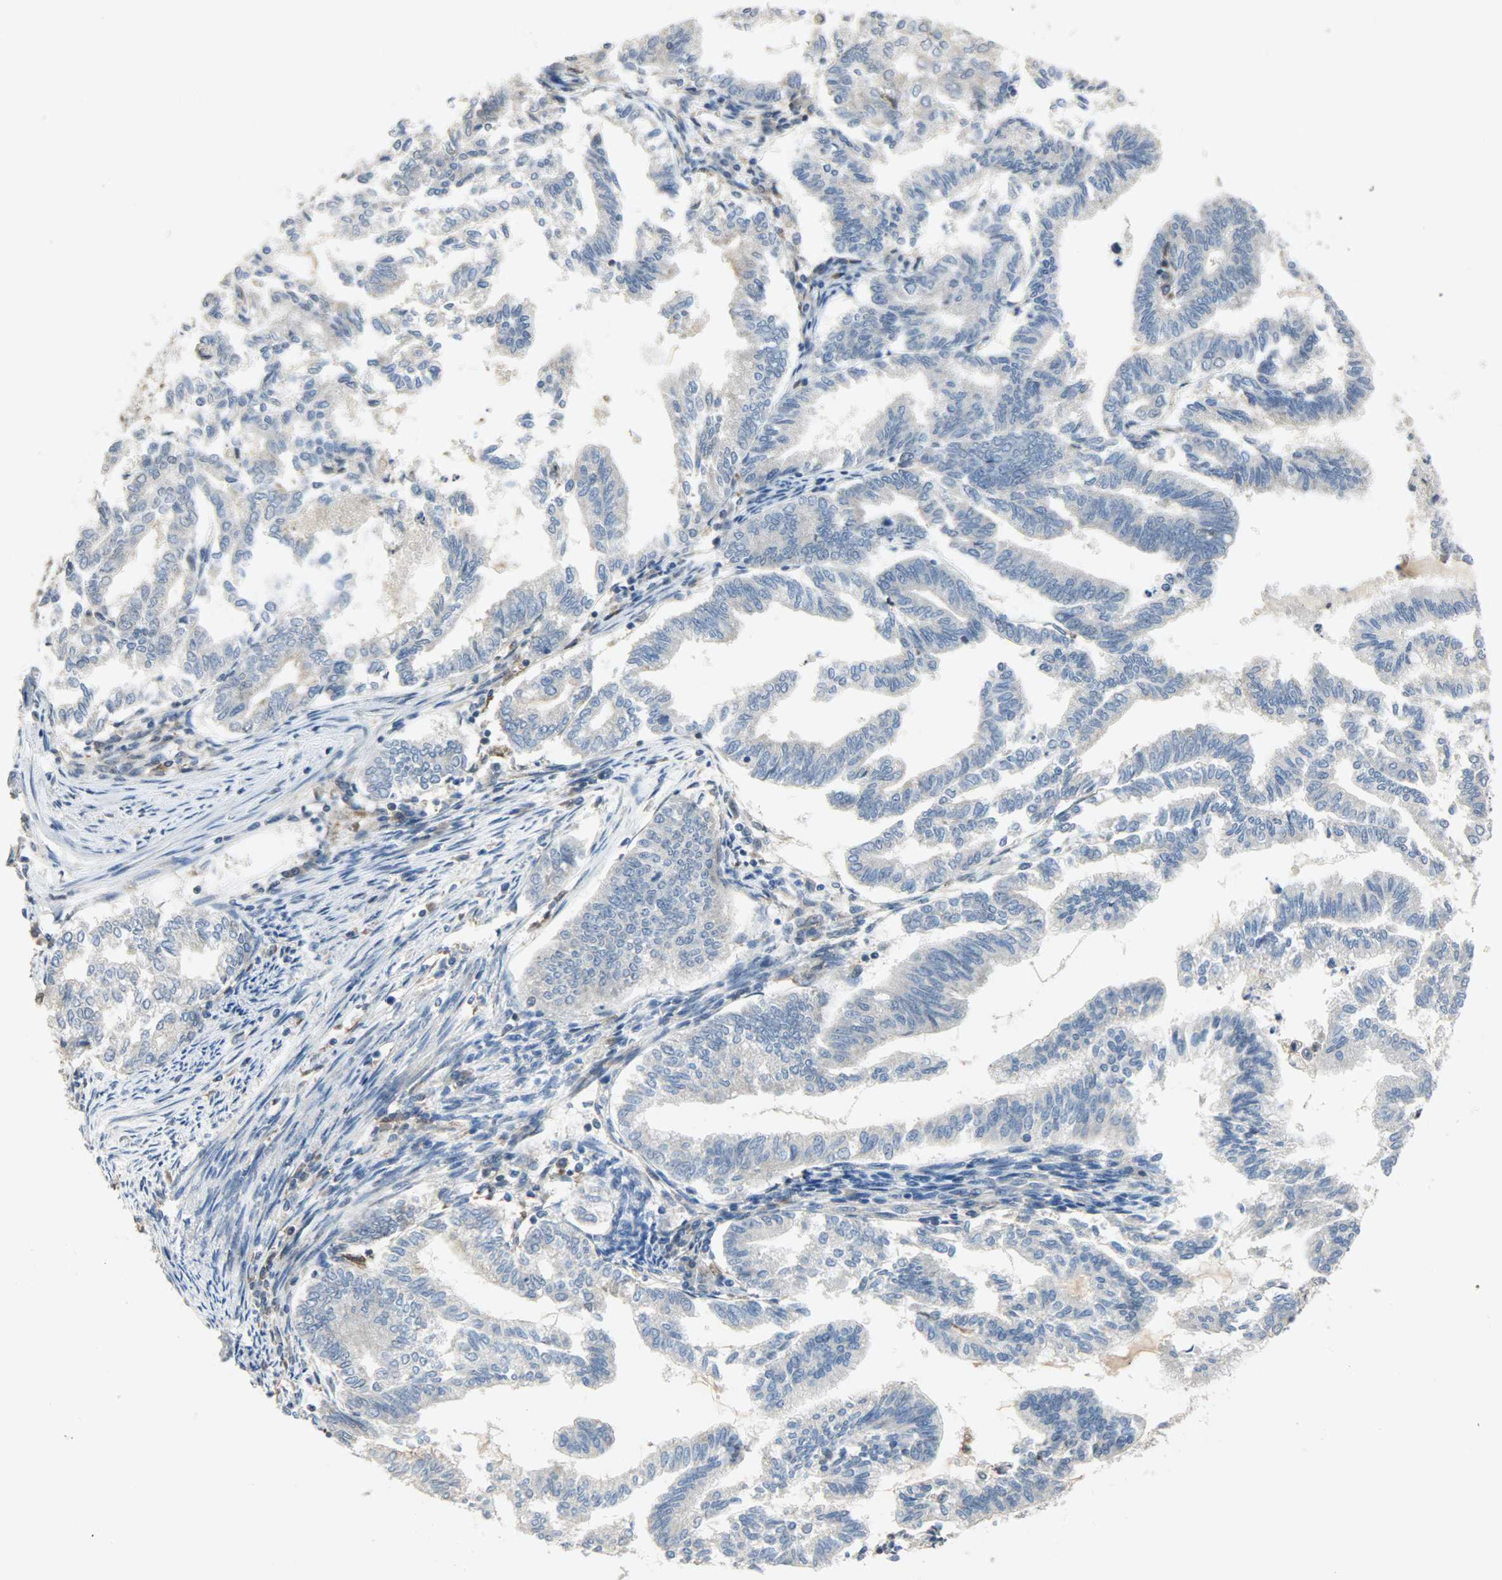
{"staining": {"intensity": "negative", "quantity": "none", "location": "none"}, "tissue": "endometrial cancer", "cell_type": "Tumor cells", "image_type": "cancer", "snomed": [{"axis": "morphology", "description": "Adenocarcinoma, NOS"}, {"axis": "topography", "description": "Endometrium"}], "caption": "This is a micrograph of immunohistochemistry staining of endometrial cancer (adenocarcinoma), which shows no expression in tumor cells. The staining was performed using DAB (3,3'-diaminobenzidine) to visualize the protein expression in brown, while the nuclei were stained in blue with hematoxylin (Magnification: 20x).", "gene": "TRIM21", "patient": {"sex": "female", "age": 79}}